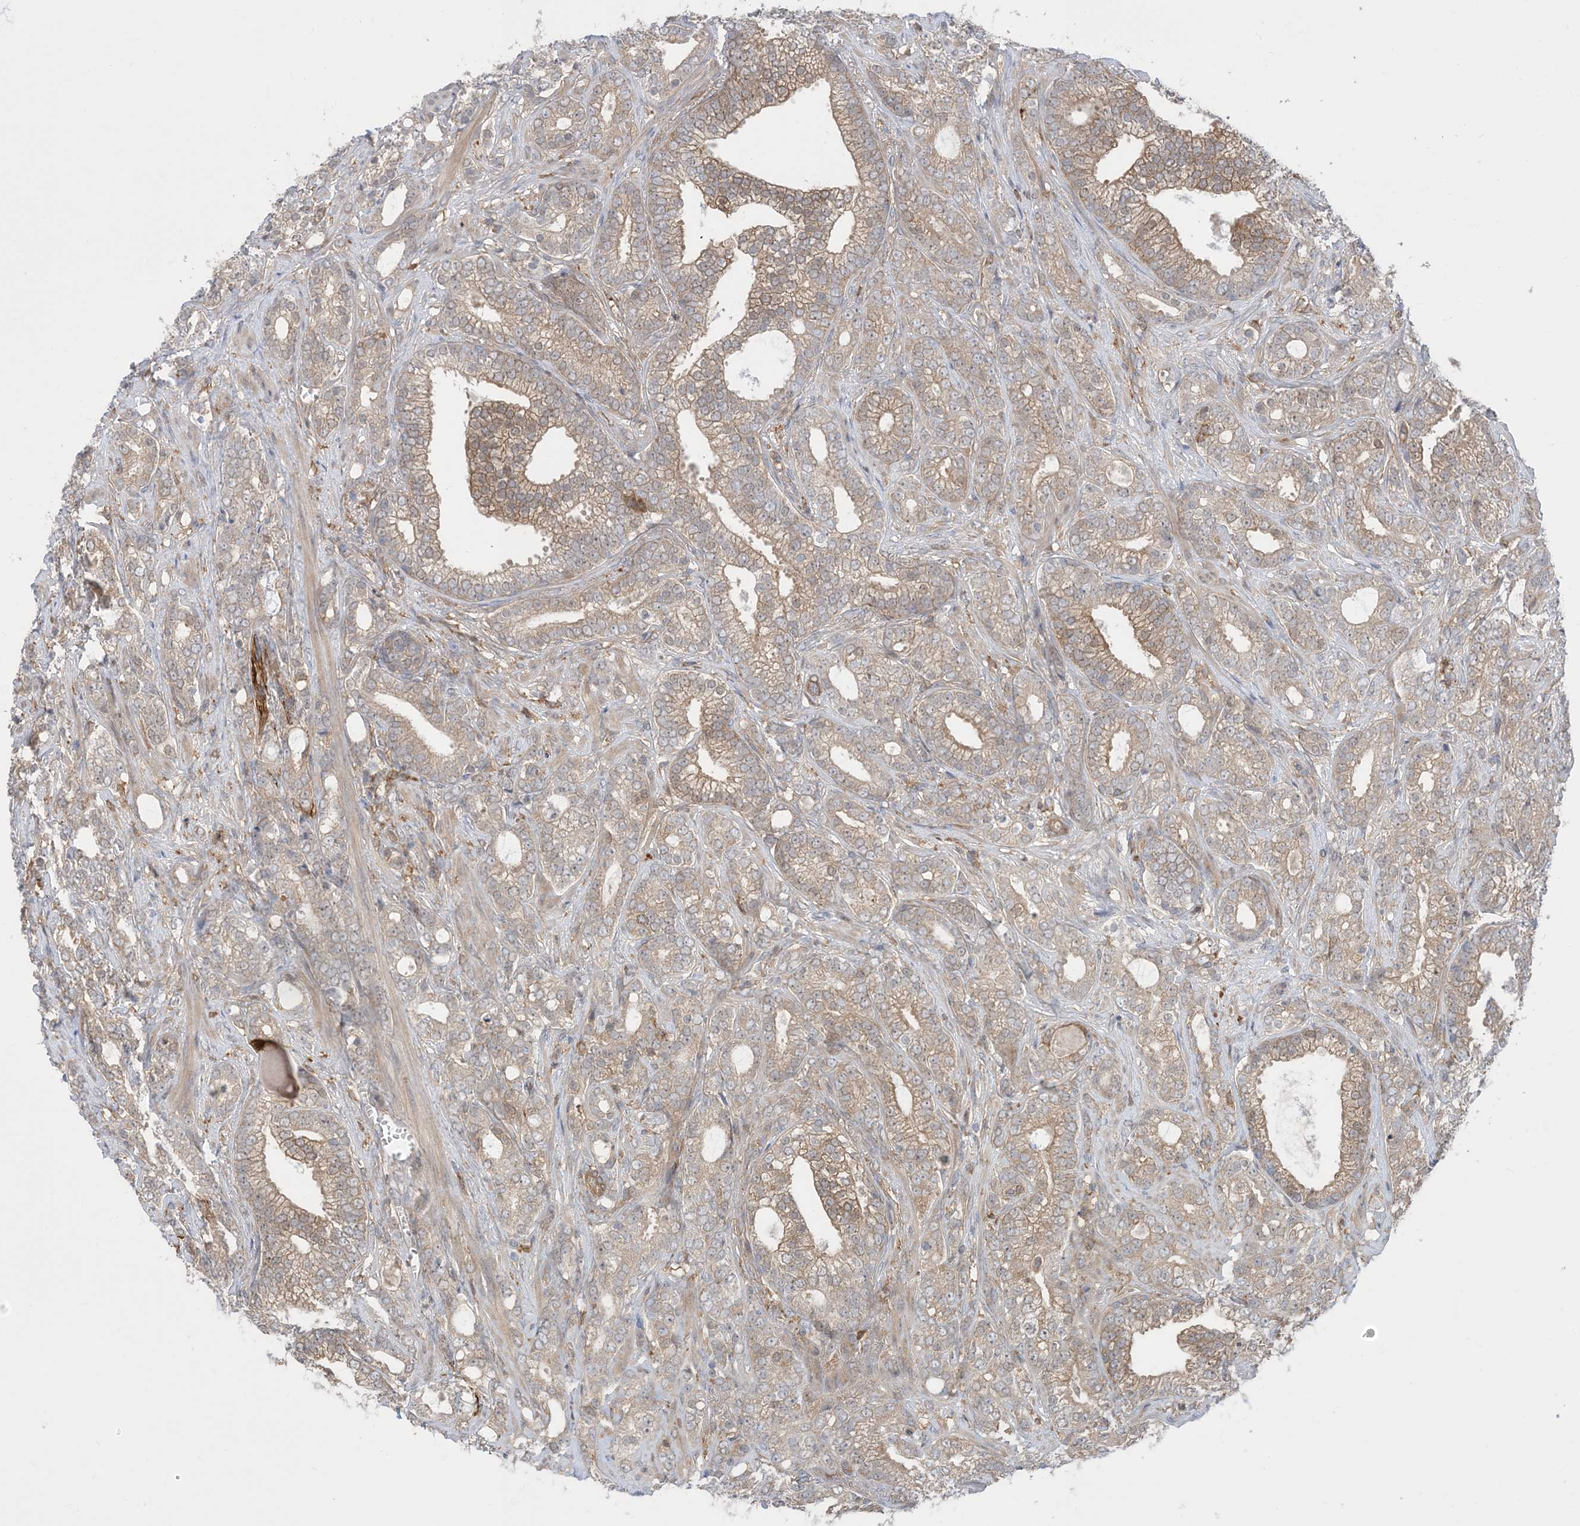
{"staining": {"intensity": "moderate", "quantity": ">75%", "location": "cytoplasmic/membranous"}, "tissue": "prostate cancer", "cell_type": "Tumor cells", "image_type": "cancer", "snomed": [{"axis": "morphology", "description": "Adenocarcinoma, High grade"}, {"axis": "topography", "description": "Prostate and seminal vesicle, NOS"}], "caption": "Immunohistochemical staining of adenocarcinoma (high-grade) (prostate) reveals moderate cytoplasmic/membranous protein positivity in about >75% of tumor cells. The protein is shown in brown color, while the nuclei are stained blue.", "gene": "HS1BP3", "patient": {"sex": "male", "age": 67}}